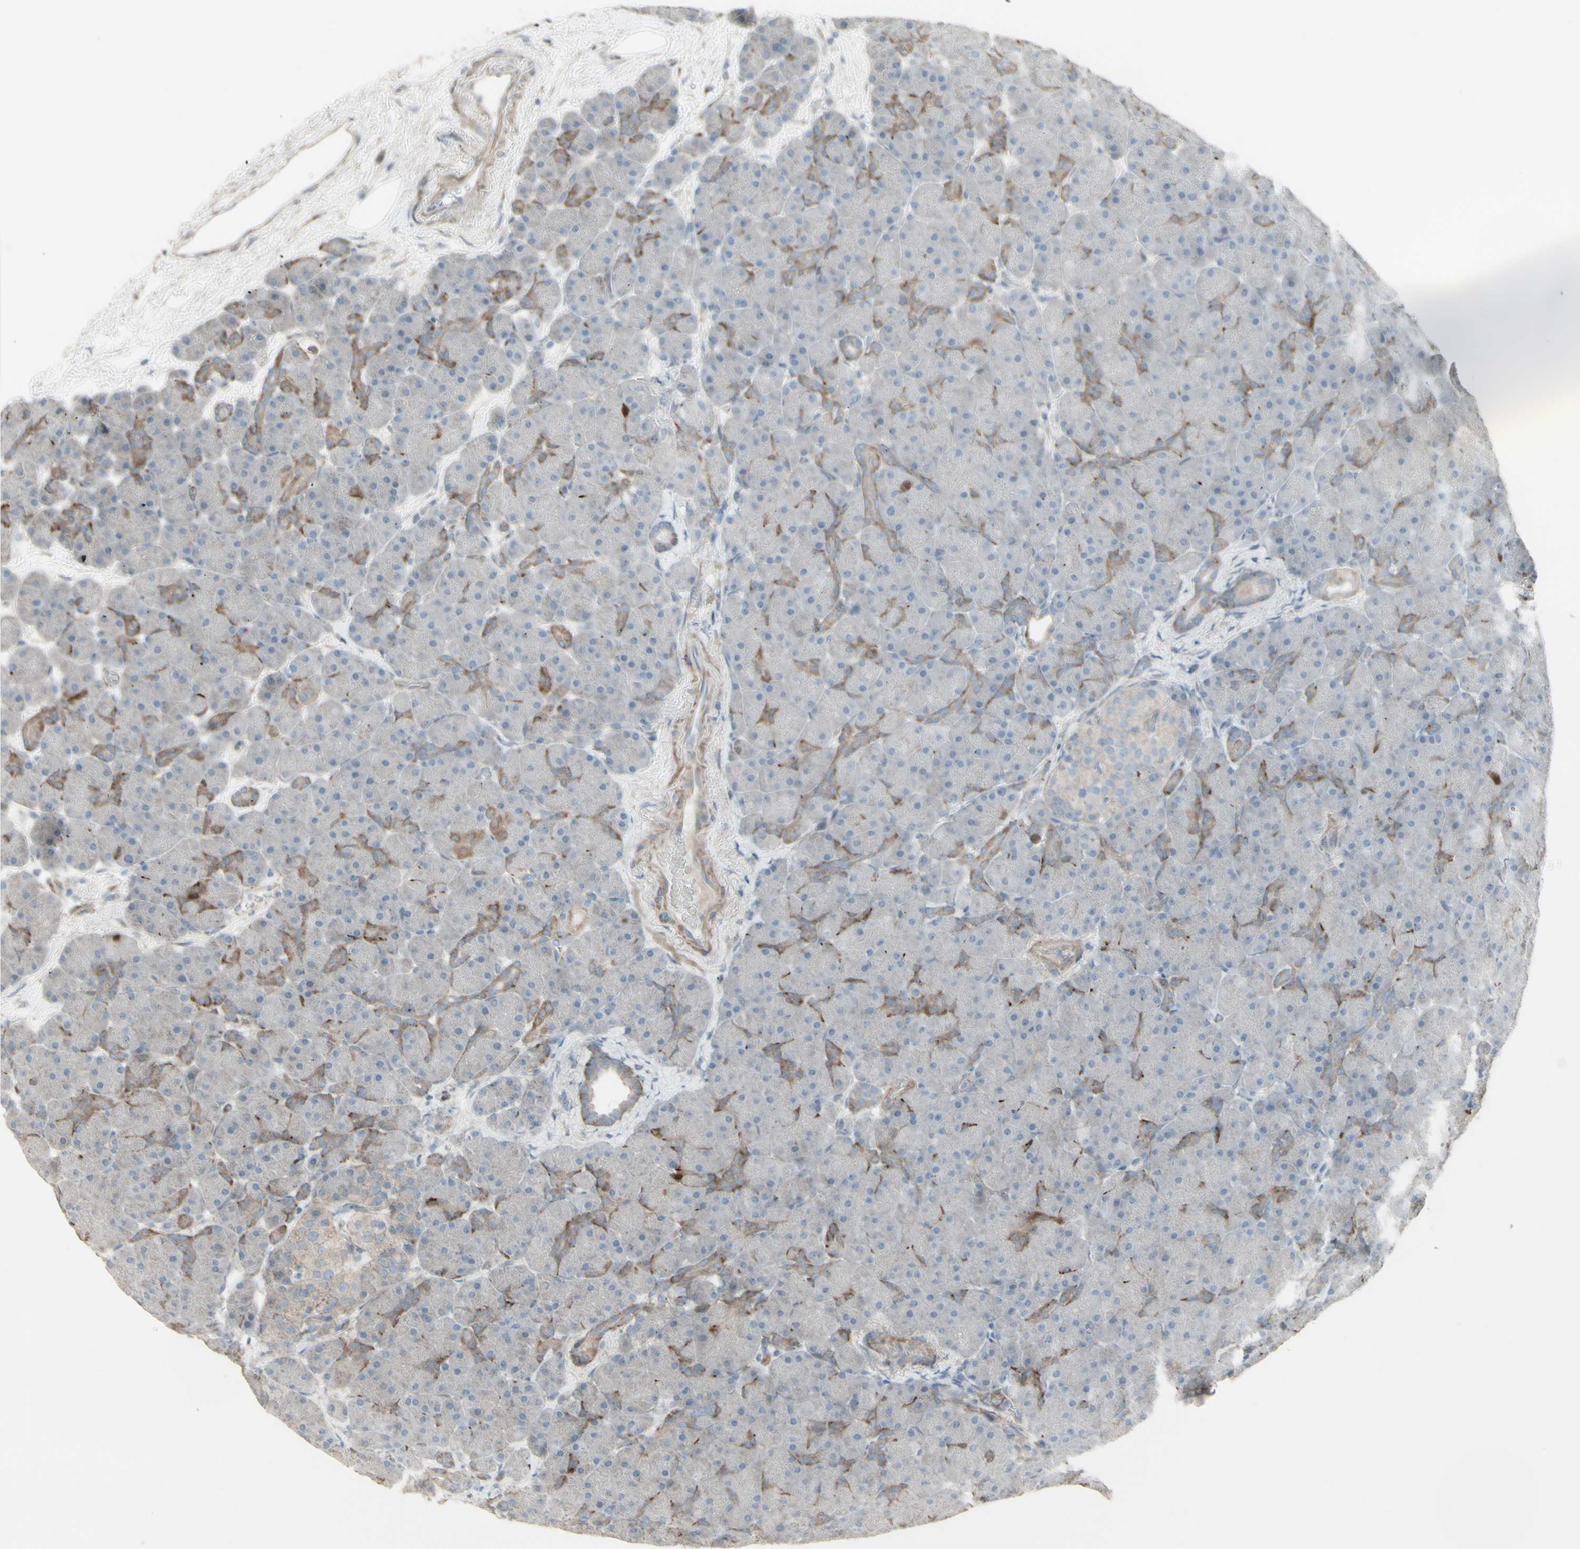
{"staining": {"intensity": "moderate", "quantity": "<25%", "location": "cytoplasmic/membranous"}, "tissue": "pancreas", "cell_type": "Exocrine glandular cells", "image_type": "normal", "snomed": [{"axis": "morphology", "description": "Normal tissue, NOS"}, {"axis": "topography", "description": "Pancreas"}], "caption": "Exocrine glandular cells exhibit moderate cytoplasmic/membranous positivity in about <25% of cells in normal pancreas.", "gene": "GMNN", "patient": {"sex": "male", "age": 66}}